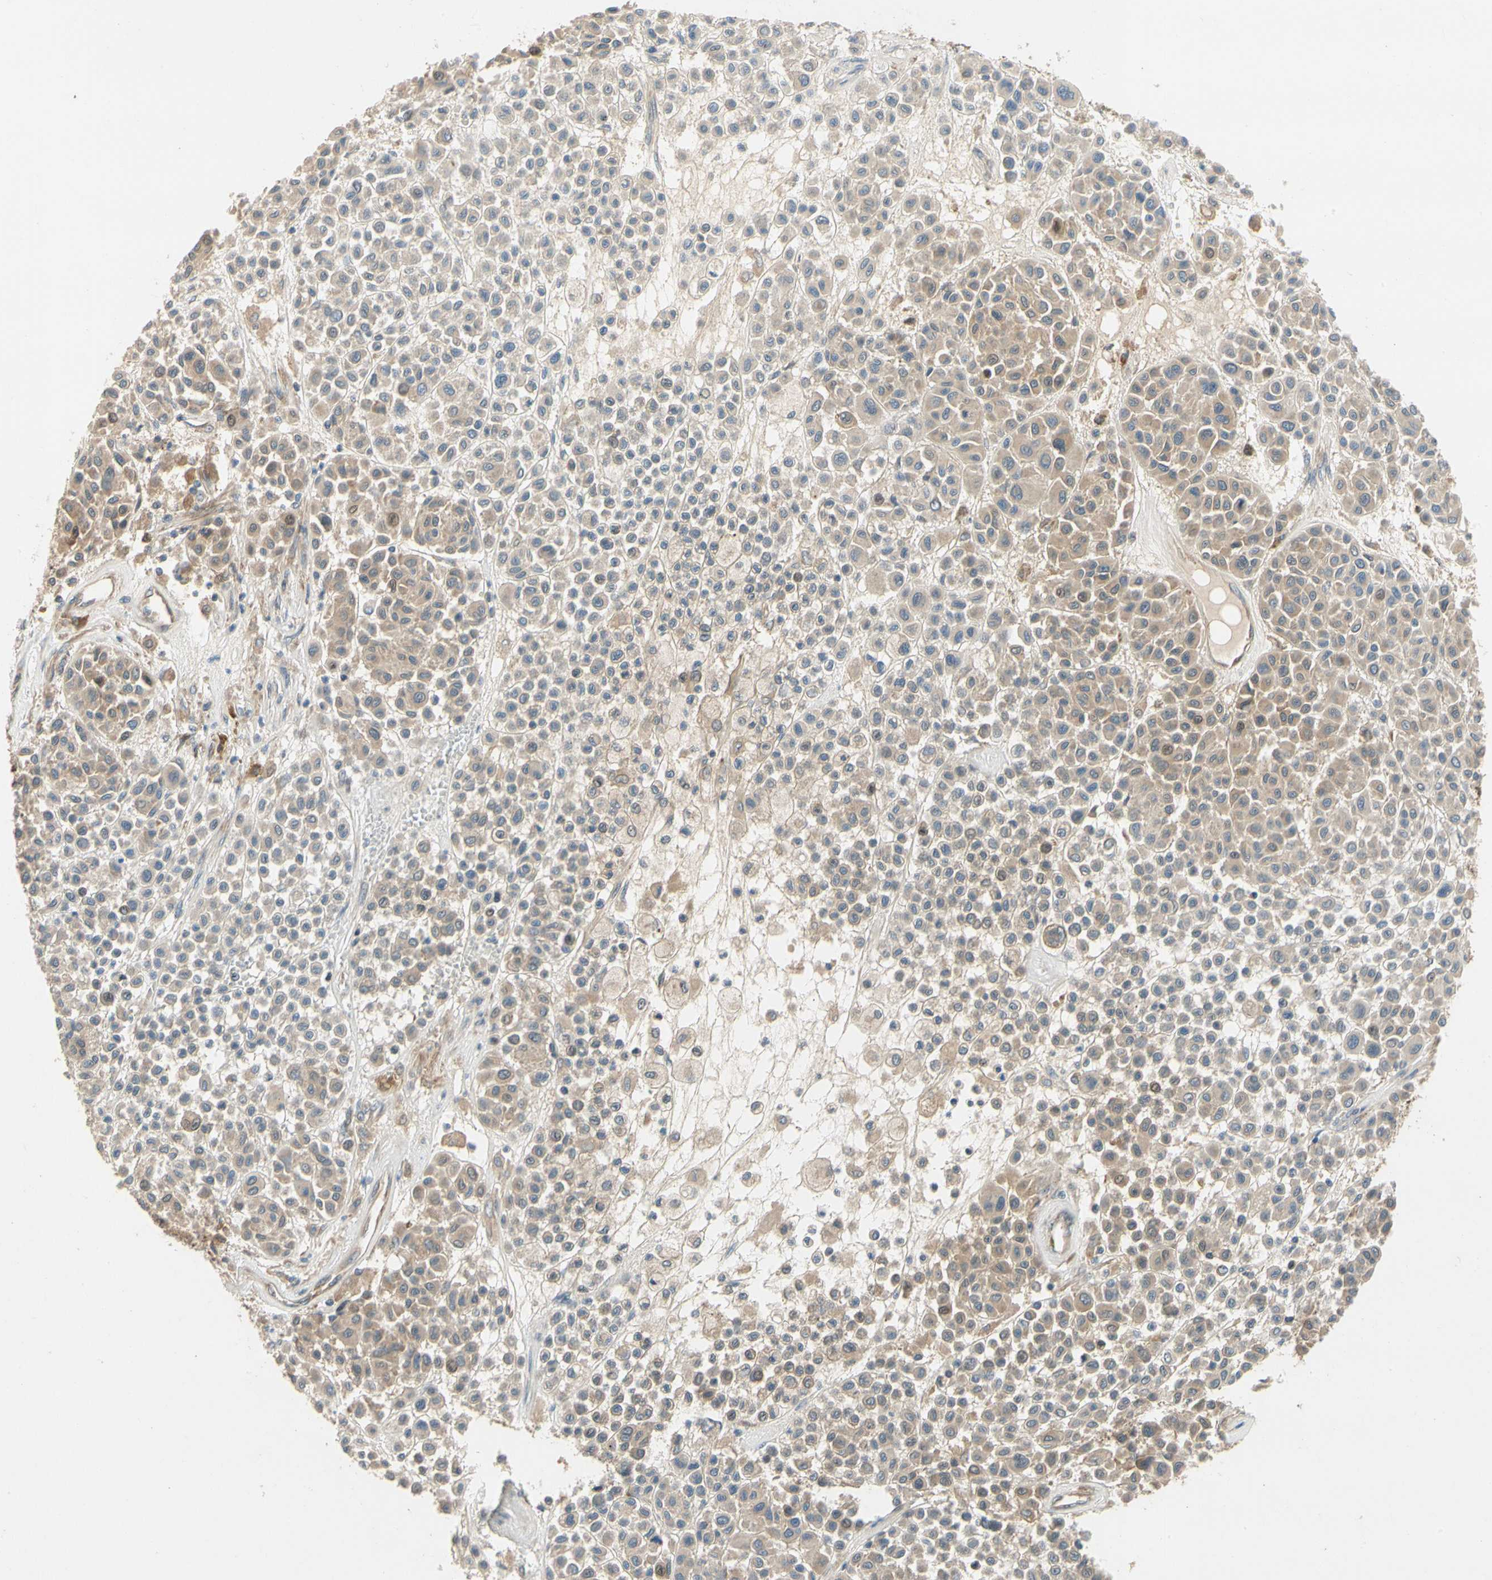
{"staining": {"intensity": "weak", "quantity": ">75%", "location": "cytoplasmic/membranous"}, "tissue": "melanoma", "cell_type": "Tumor cells", "image_type": "cancer", "snomed": [{"axis": "morphology", "description": "Malignant melanoma, Metastatic site"}, {"axis": "topography", "description": "Soft tissue"}], "caption": "The immunohistochemical stain labels weak cytoplasmic/membranous positivity in tumor cells of malignant melanoma (metastatic site) tissue.", "gene": "TDRP", "patient": {"sex": "male", "age": 41}}